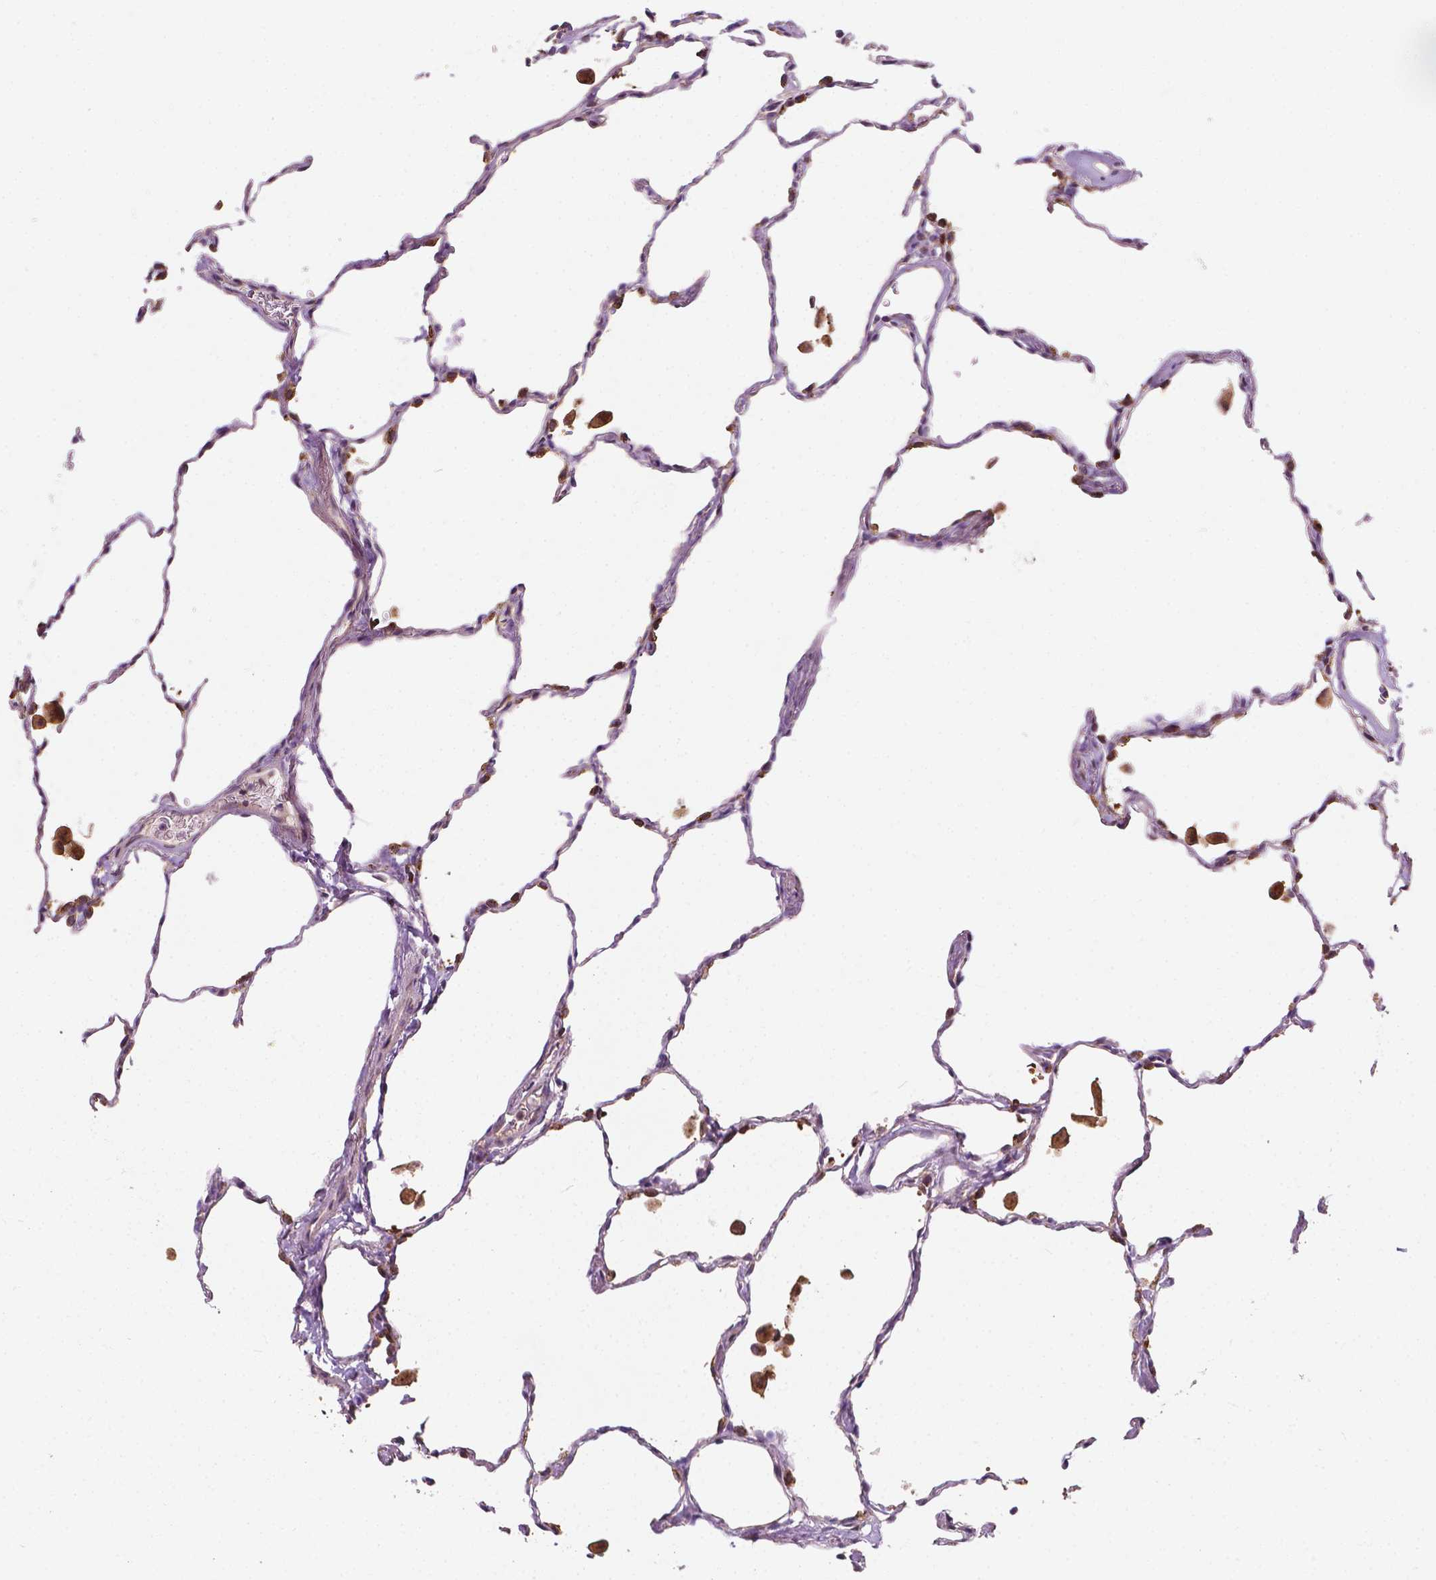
{"staining": {"intensity": "negative", "quantity": "none", "location": "none"}, "tissue": "lung", "cell_type": "Alveolar cells", "image_type": "normal", "snomed": [{"axis": "morphology", "description": "Normal tissue, NOS"}, {"axis": "topography", "description": "Lung"}], "caption": "Immunohistochemical staining of unremarkable human lung exhibits no significant positivity in alveolar cells.", "gene": "EBAG9", "patient": {"sex": "female", "age": 47}}